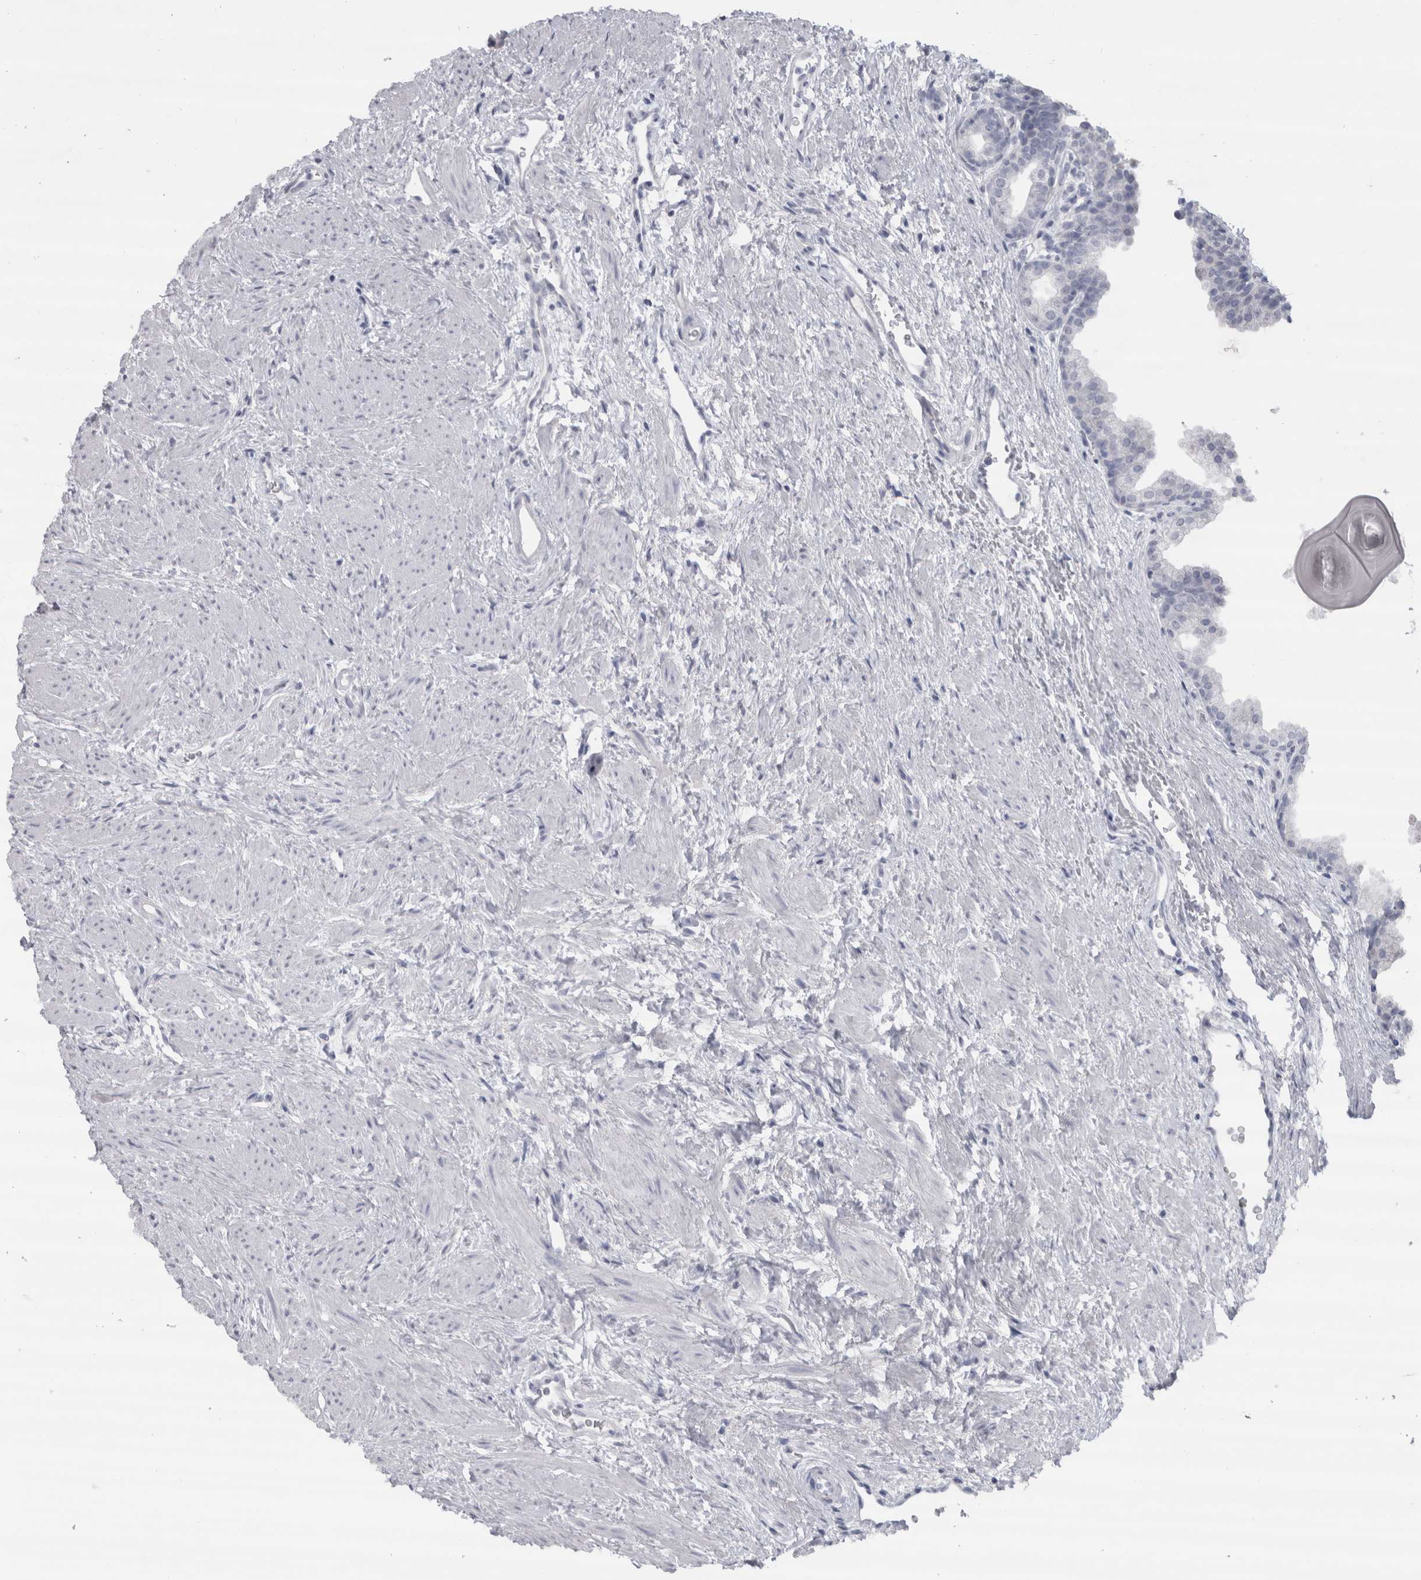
{"staining": {"intensity": "negative", "quantity": "none", "location": "none"}, "tissue": "prostate", "cell_type": "Glandular cells", "image_type": "normal", "snomed": [{"axis": "morphology", "description": "Normal tissue, NOS"}, {"axis": "topography", "description": "Prostate"}], "caption": "This is a micrograph of immunohistochemistry staining of unremarkable prostate, which shows no expression in glandular cells.", "gene": "CDH17", "patient": {"sex": "male", "age": 48}}